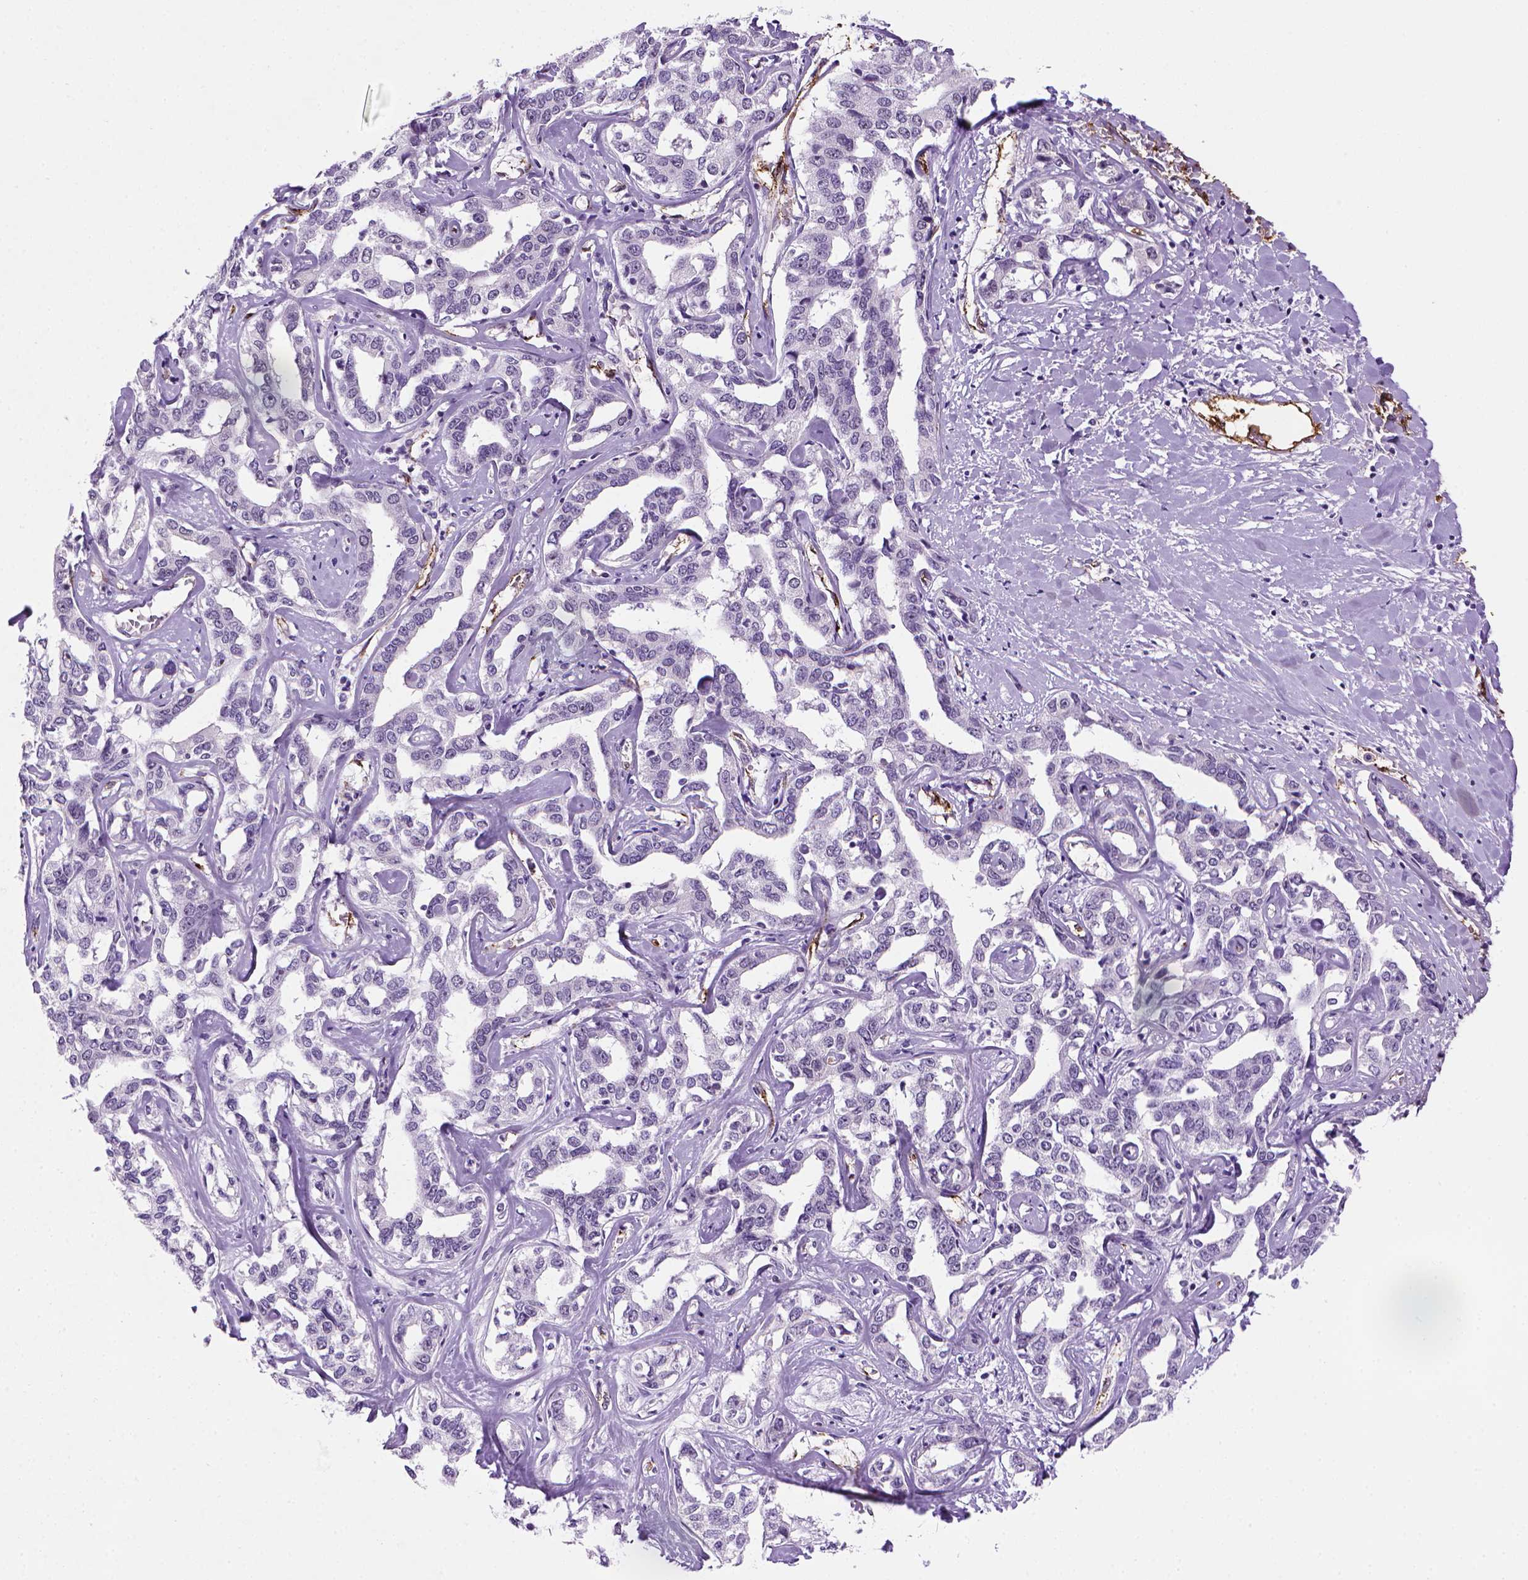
{"staining": {"intensity": "negative", "quantity": "none", "location": "none"}, "tissue": "liver cancer", "cell_type": "Tumor cells", "image_type": "cancer", "snomed": [{"axis": "morphology", "description": "Cholangiocarcinoma"}, {"axis": "topography", "description": "Liver"}], "caption": "Image shows no significant protein positivity in tumor cells of liver cholangiocarcinoma.", "gene": "VWF", "patient": {"sex": "male", "age": 59}}